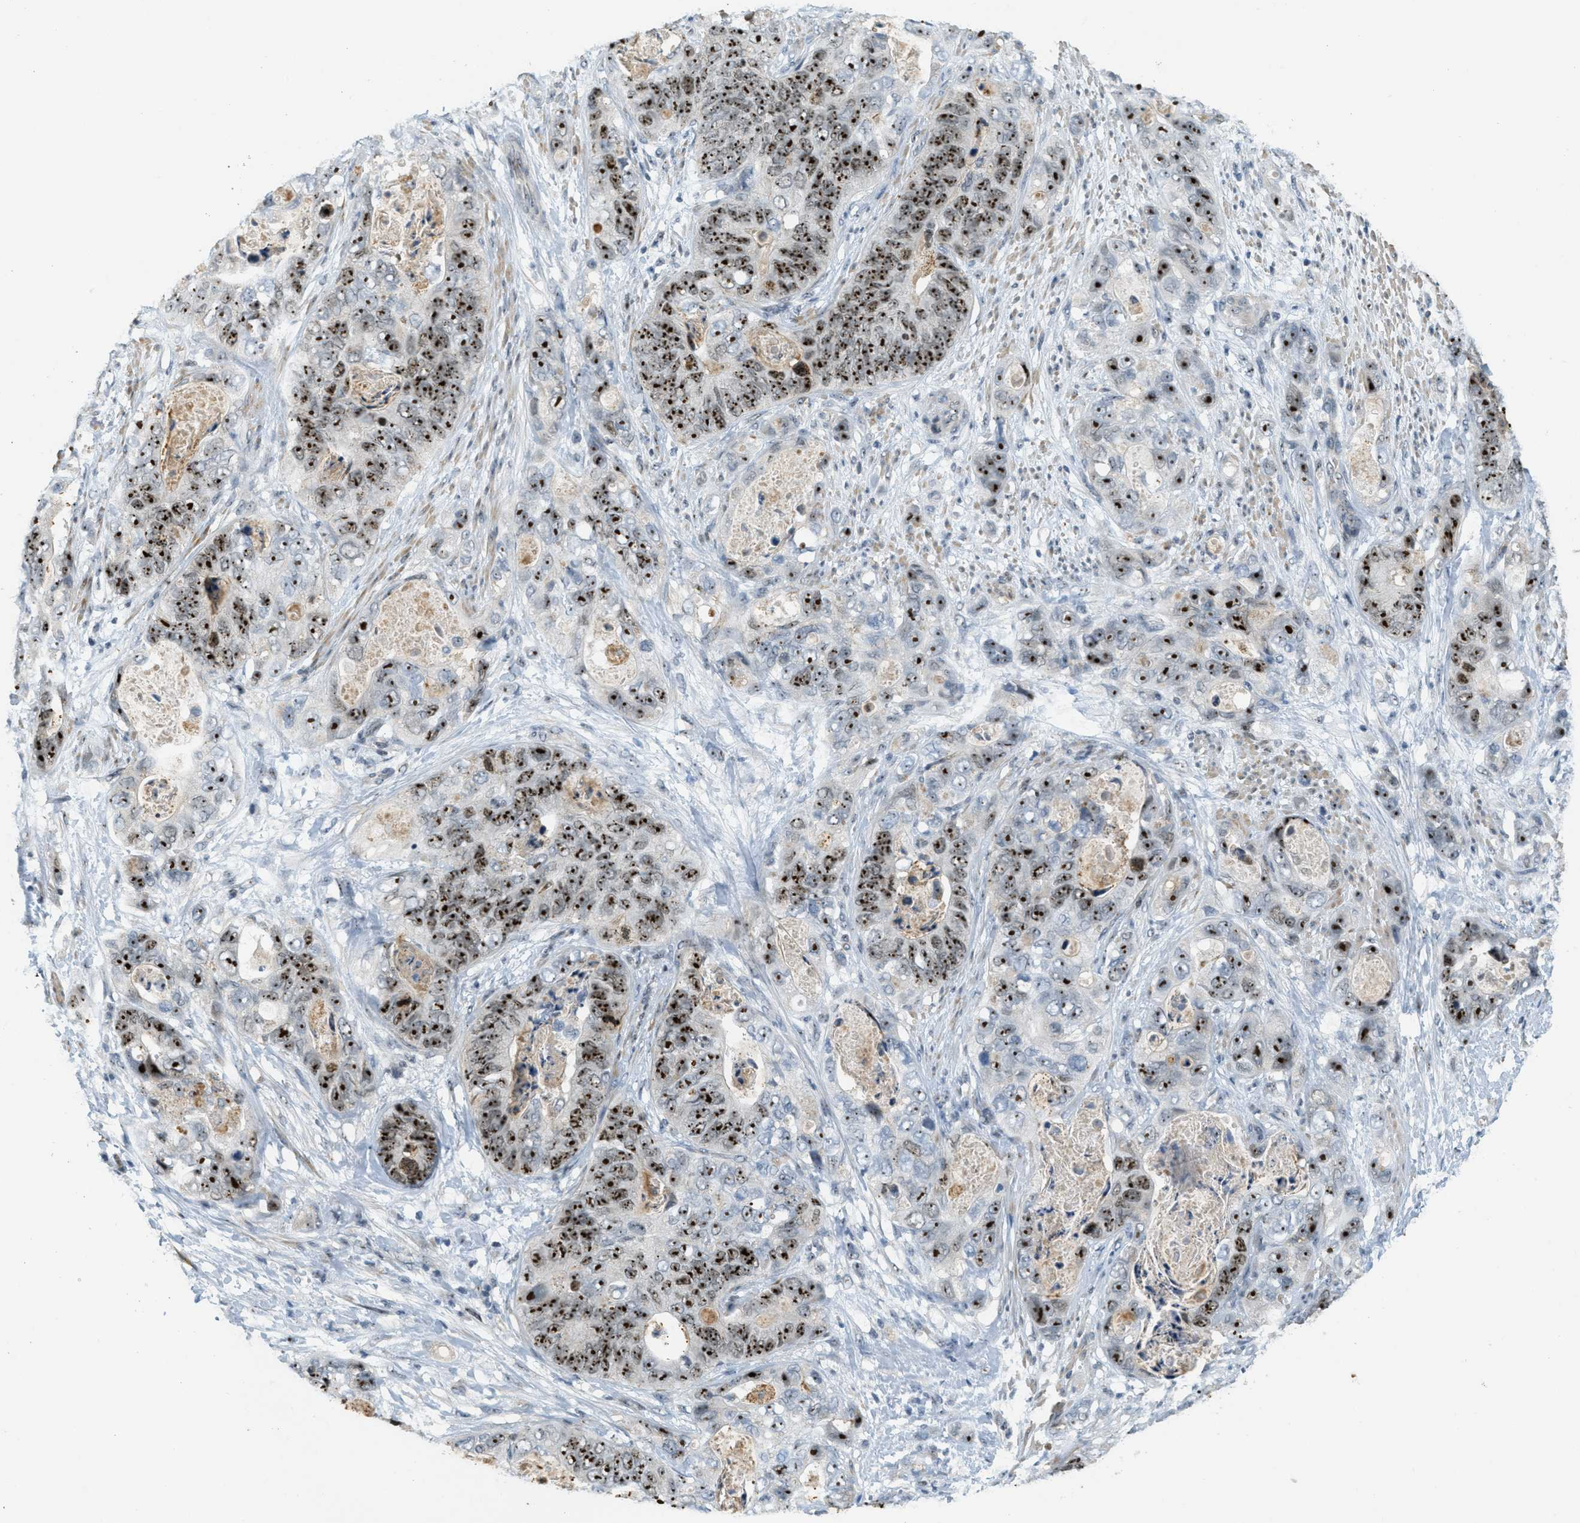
{"staining": {"intensity": "strong", "quantity": ">75%", "location": "nuclear"}, "tissue": "stomach cancer", "cell_type": "Tumor cells", "image_type": "cancer", "snomed": [{"axis": "morphology", "description": "Adenocarcinoma, NOS"}, {"axis": "topography", "description": "Stomach"}], "caption": "Tumor cells show high levels of strong nuclear expression in approximately >75% of cells in human stomach cancer (adenocarcinoma).", "gene": "DDX47", "patient": {"sex": "female", "age": 89}}